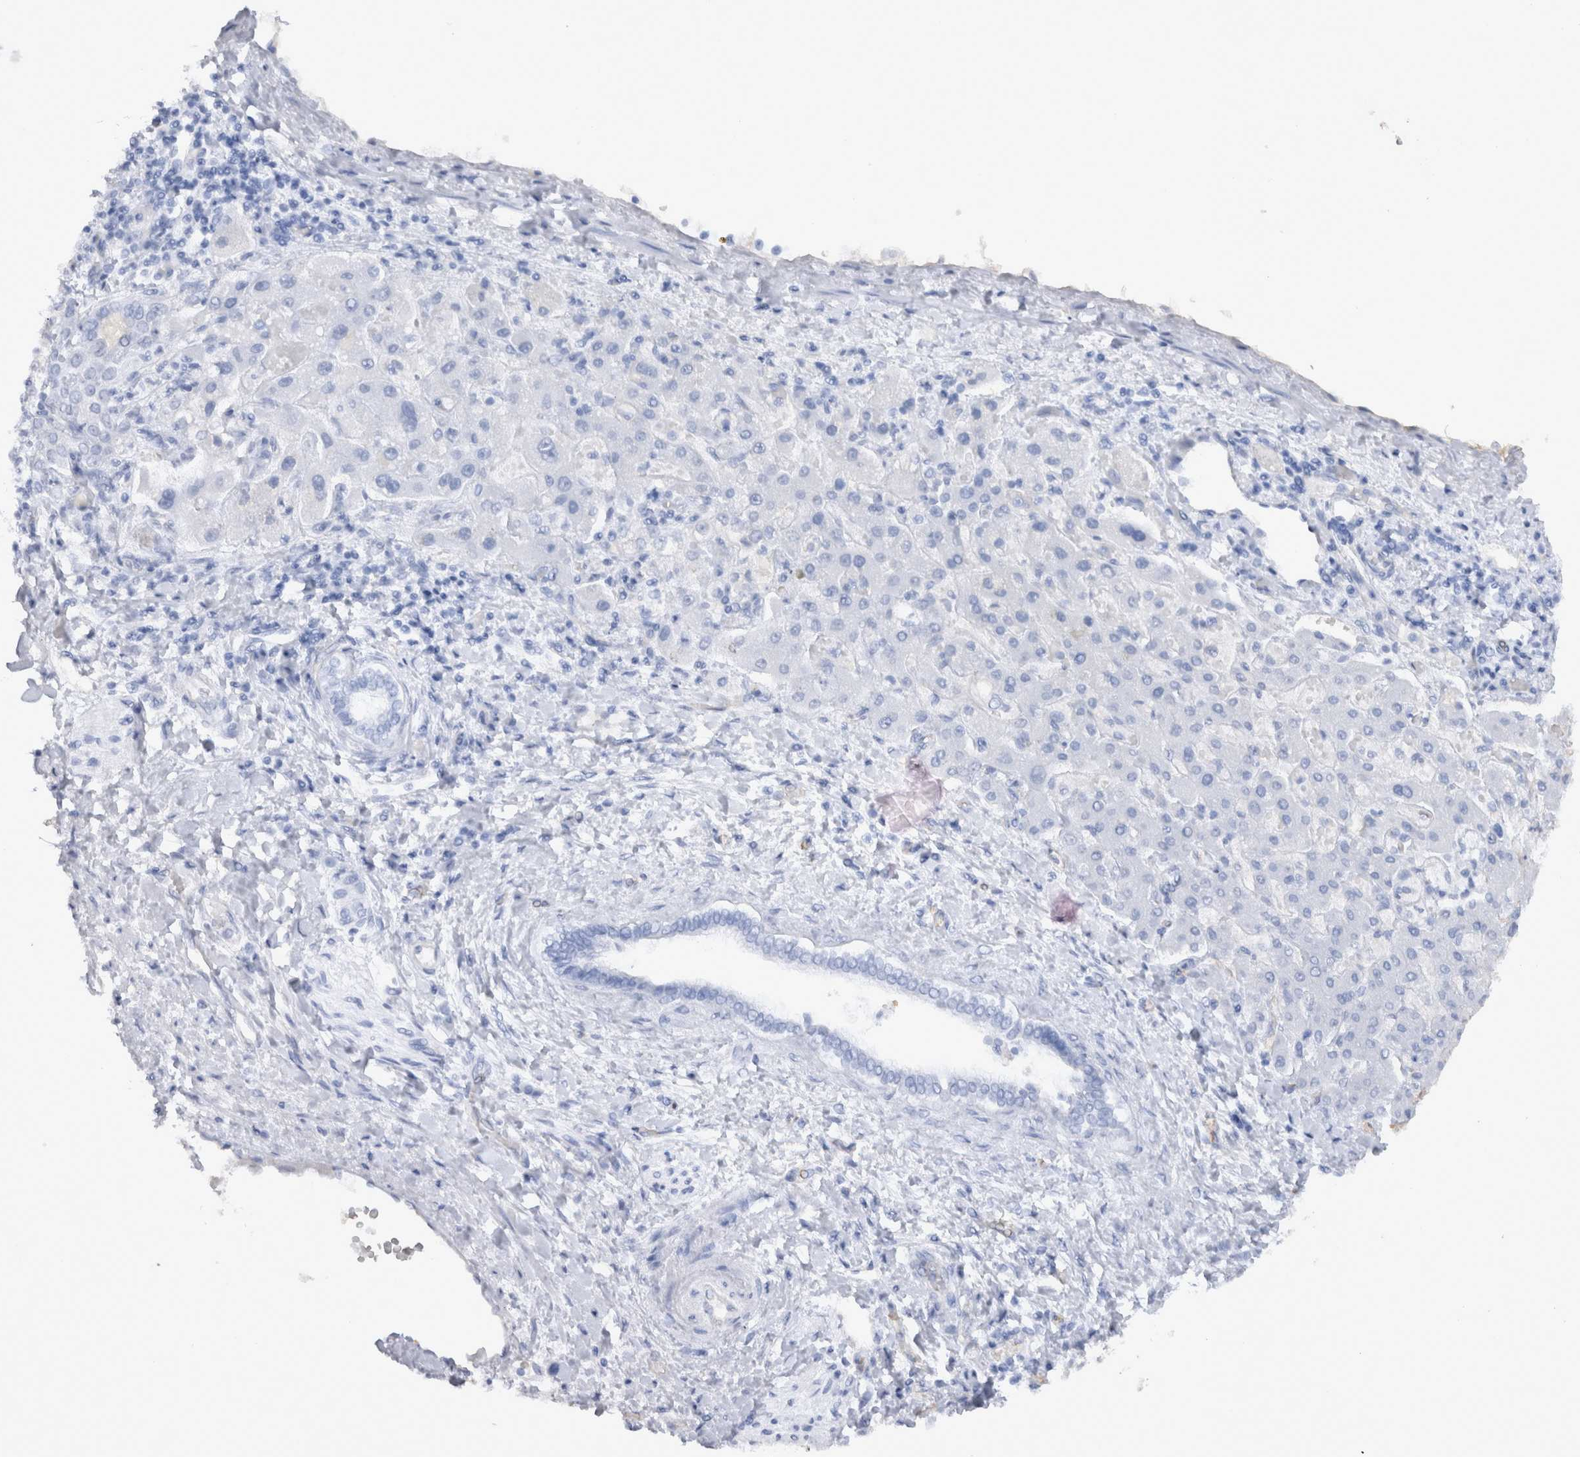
{"staining": {"intensity": "negative", "quantity": "none", "location": "none"}, "tissue": "liver cancer", "cell_type": "Tumor cells", "image_type": "cancer", "snomed": [{"axis": "morphology", "description": "Cholangiocarcinoma"}, {"axis": "topography", "description": "Liver"}], "caption": "Immunohistochemistry photomicrograph of human cholangiocarcinoma (liver) stained for a protein (brown), which reveals no staining in tumor cells.", "gene": "IL17RC", "patient": {"sex": "male", "age": 50}}